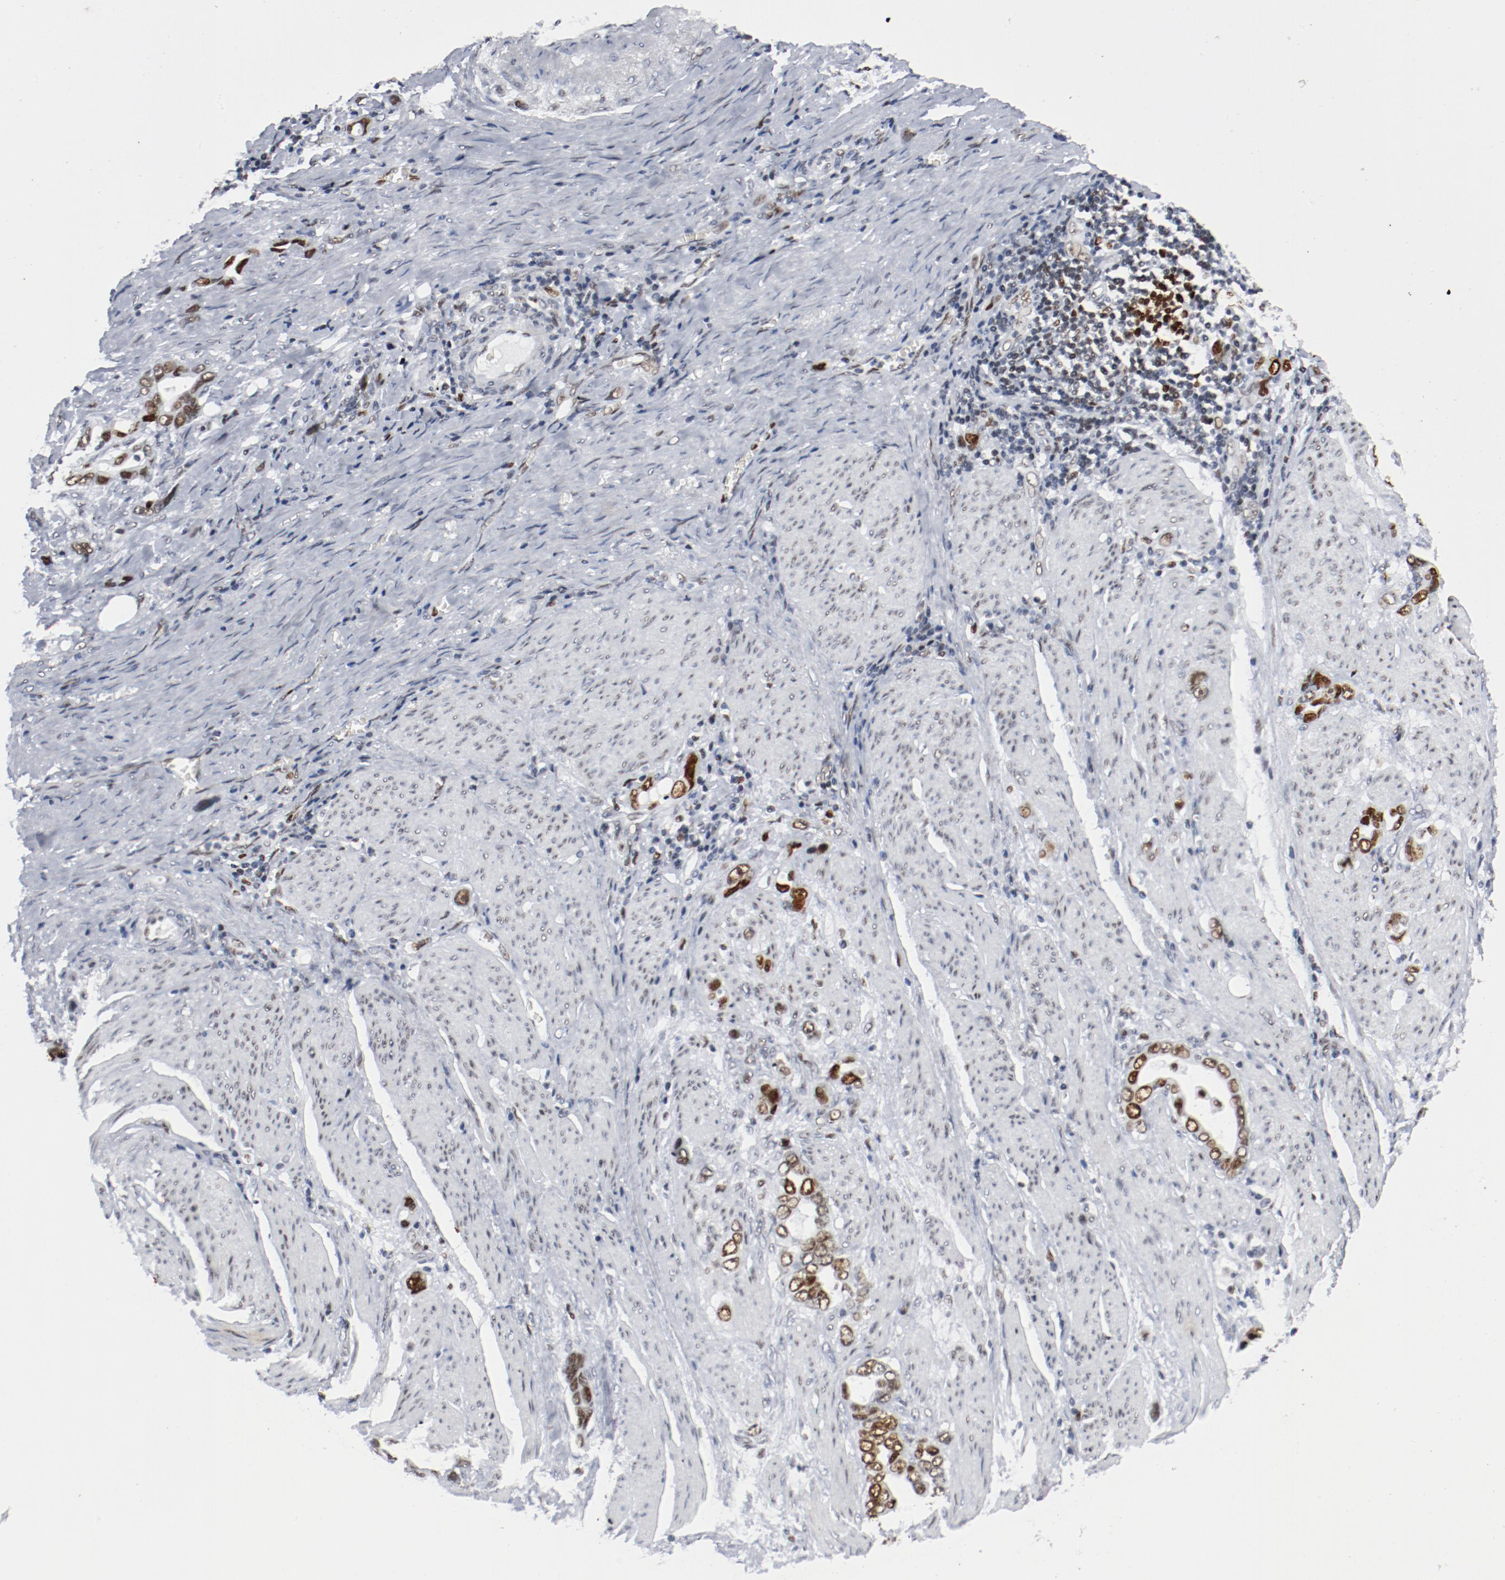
{"staining": {"intensity": "moderate", "quantity": ">75%", "location": "nuclear"}, "tissue": "stomach cancer", "cell_type": "Tumor cells", "image_type": "cancer", "snomed": [{"axis": "morphology", "description": "Adenocarcinoma, NOS"}, {"axis": "topography", "description": "Stomach"}], "caption": "IHC micrograph of neoplastic tissue: human adenocarcinoma (stomach) stained using IHC shows medium levels of moderate protein expression localized specifically in the nuclear of tumor cells, appearing as a nuclear brown color.", "gene": "POLD1", "patient": {"sex": "male", "age": 78}}